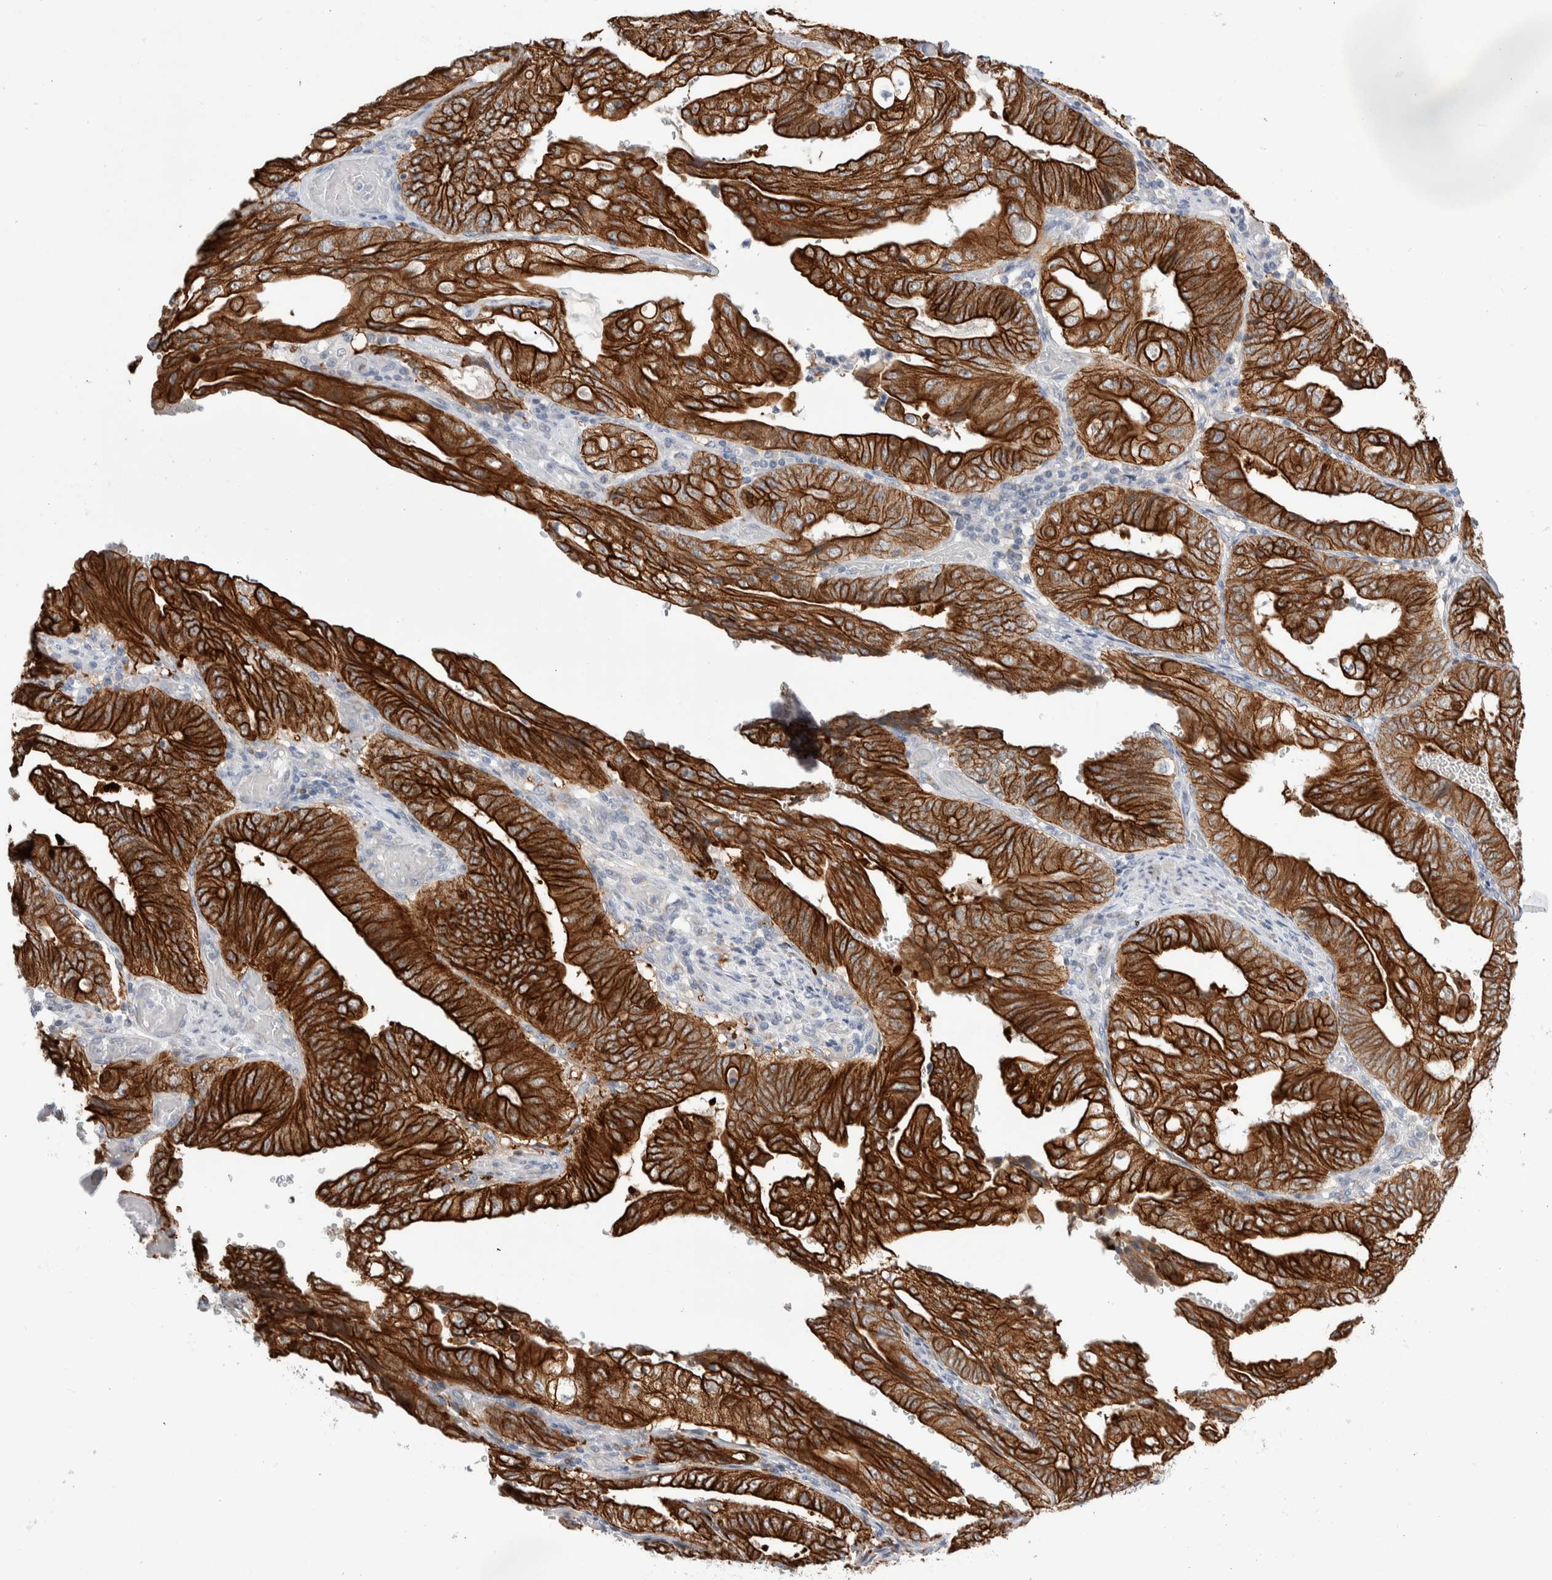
{"staining": {"intensity": "strong", "quantity": ">75%", "location": "cytoplasmic/membranous"}, "tissue": "stomach cancer", "cell_type": "Tumor cells", "image_type": "cancer", "snomed": [{"axis": "morphology", "description": "Adenocarcinoma, NOS"}, {"axis": "topography", "description": "Stomach"}], "caption": "Strong cytoplasmic/membranous staining is present in approximately >75% of tumor cells in stomach adenocarcinoma.", "gene": "C1orf112", "patient": {"sex": "female", "age": 73}}